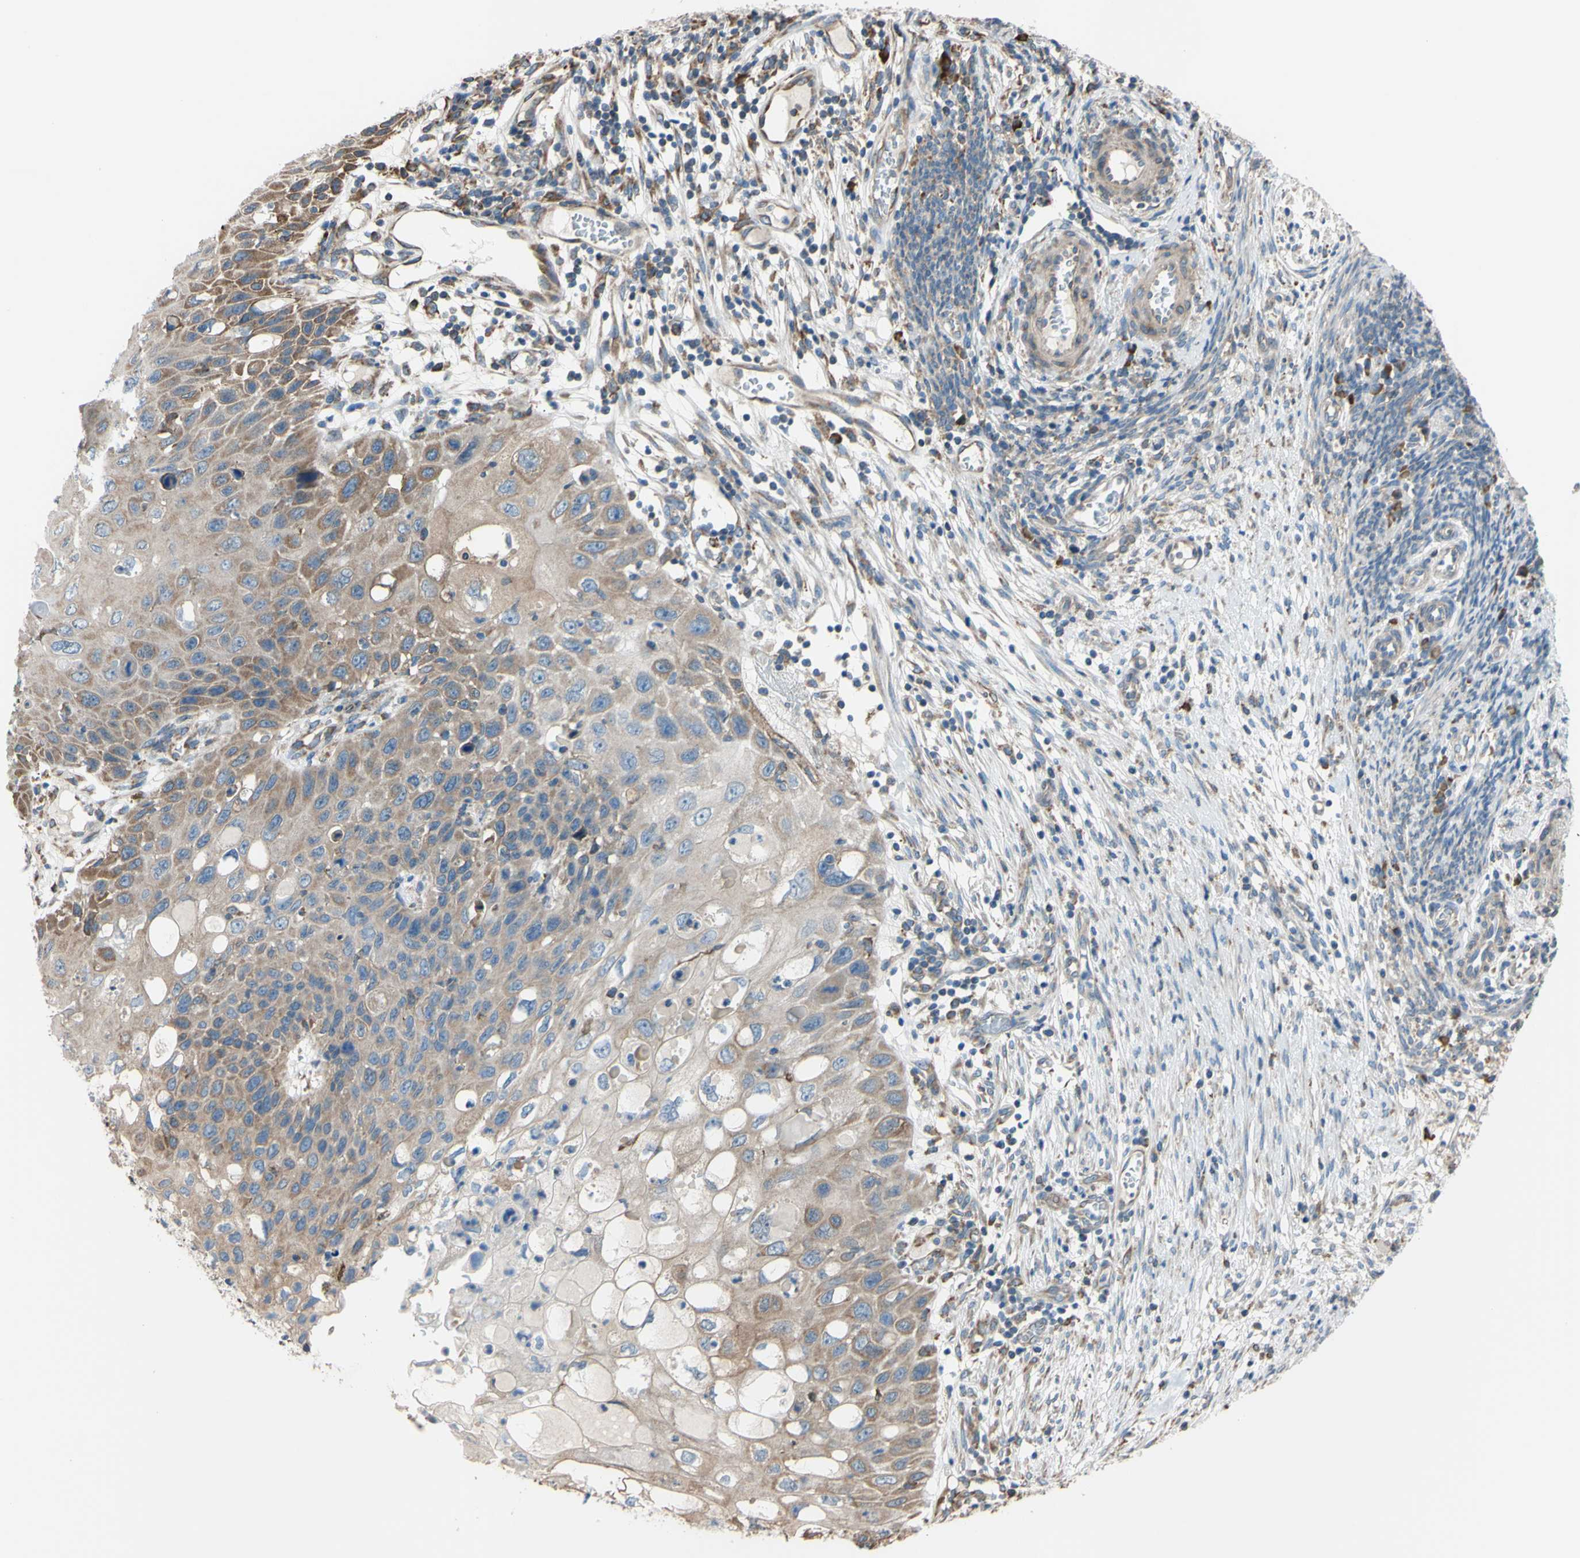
{"staining": {"intensity": "moderate", "quantity": ">75%", "location": "cytoplasmic/membranous"}, "tissue": "cervical cancer", "cell_type": "Tumor cells", "image_type": "cancer", "snomed": [{"axis": "morphology", "description": "Squamous cell carcinoma, NOS"}, {"axis": "topography", "description": "Cervix"}], "caption": "High-power microscopy captured an immunohistochemistry image of cervical cancer (squamous cell carcinoma), revealing moderate cytoplasmic/membranous staining in approximately >75% of tumor cells.", "gene": "BMF", "patient": {"sex": "female", "age": 70}}